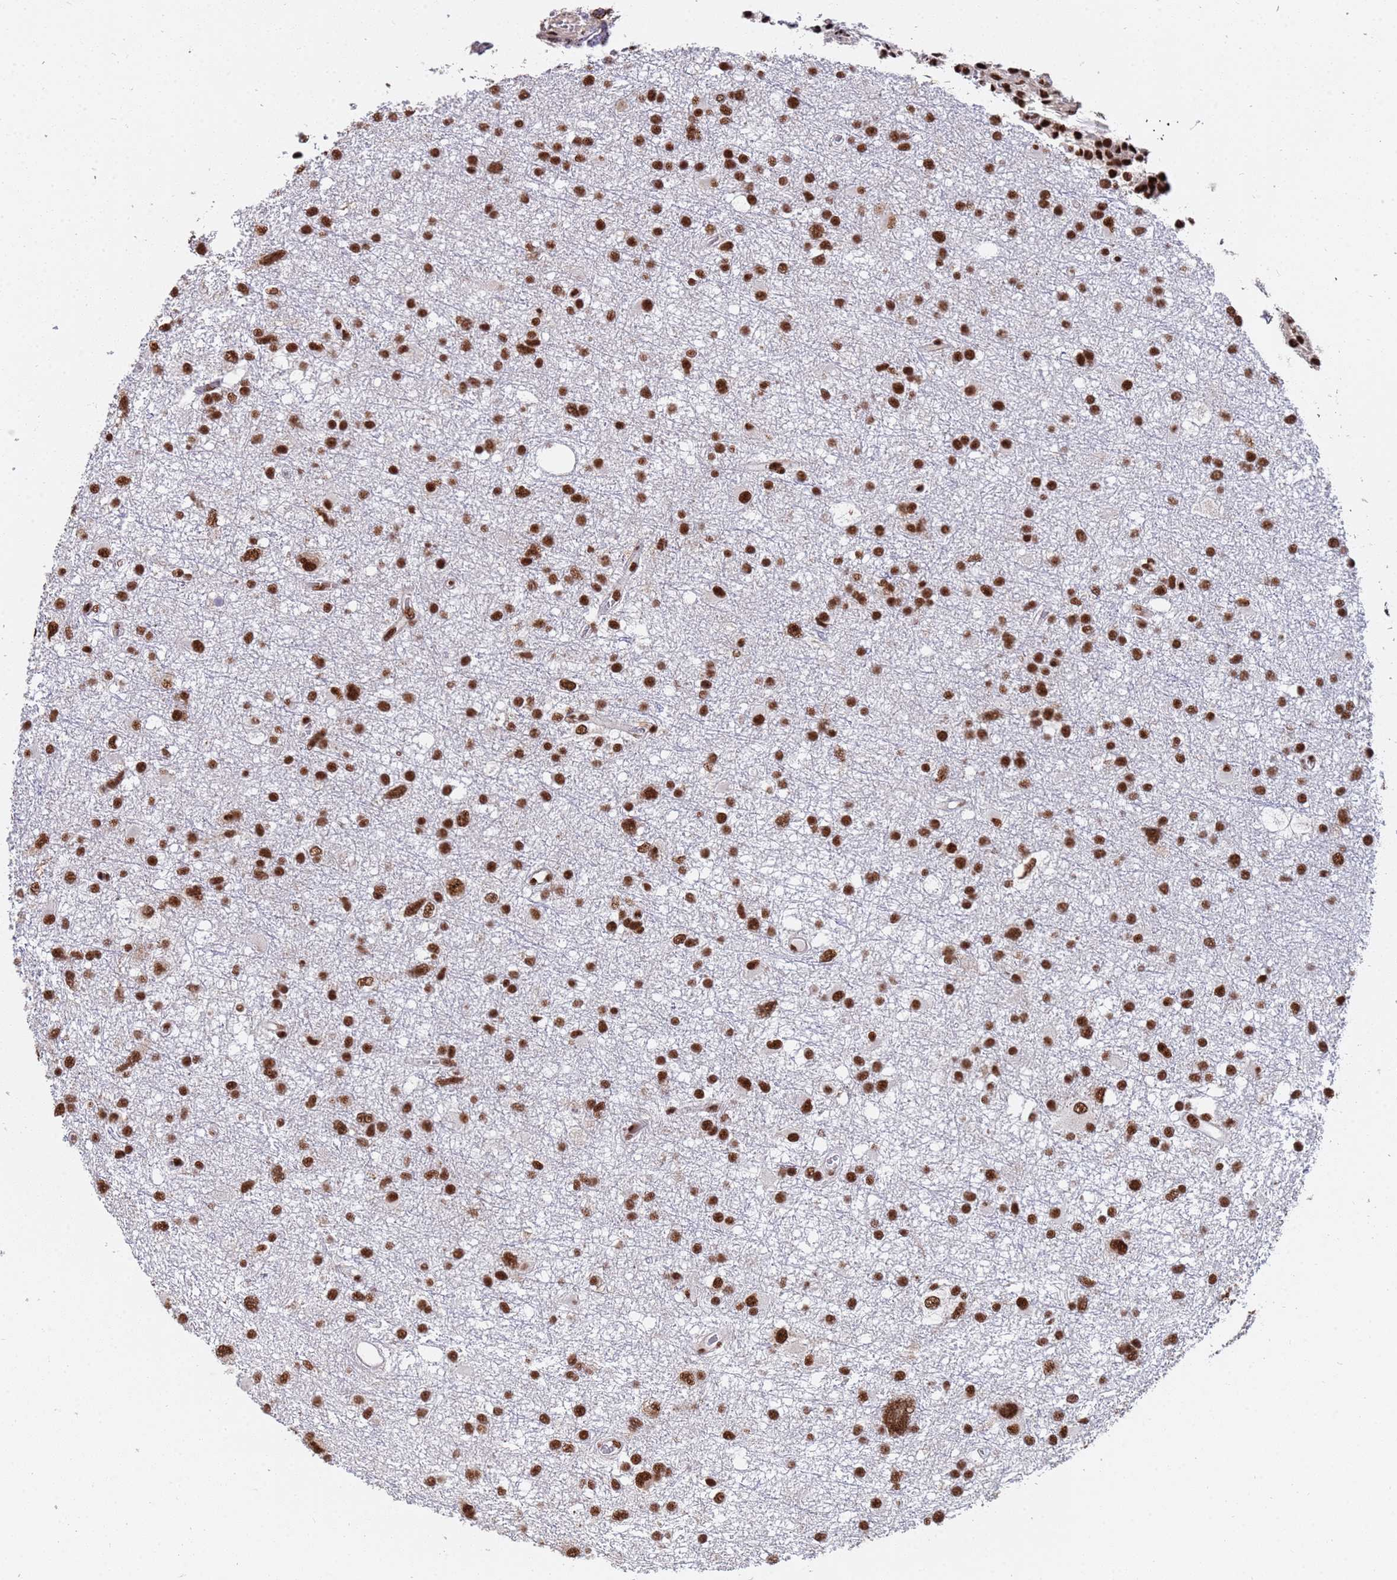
{"staining": {"intensity": "strong", "quantity": ">75%", "location": "nuclear"}, "tissue": "glioma", "cell_type": "Tumor cells", "image_type": "cancer", "snomed": [{"axis": "morphology", "description": "Glioma, malignant, High grade"}, {"axis": "topography", "description": "Brain"}], "caption": "The immunohistochemical stain shows strong nuclear staining in tumor cells of glioma tissue.", "gene": "SF3B2", "patient": {"sex": "male", "age": 61}}